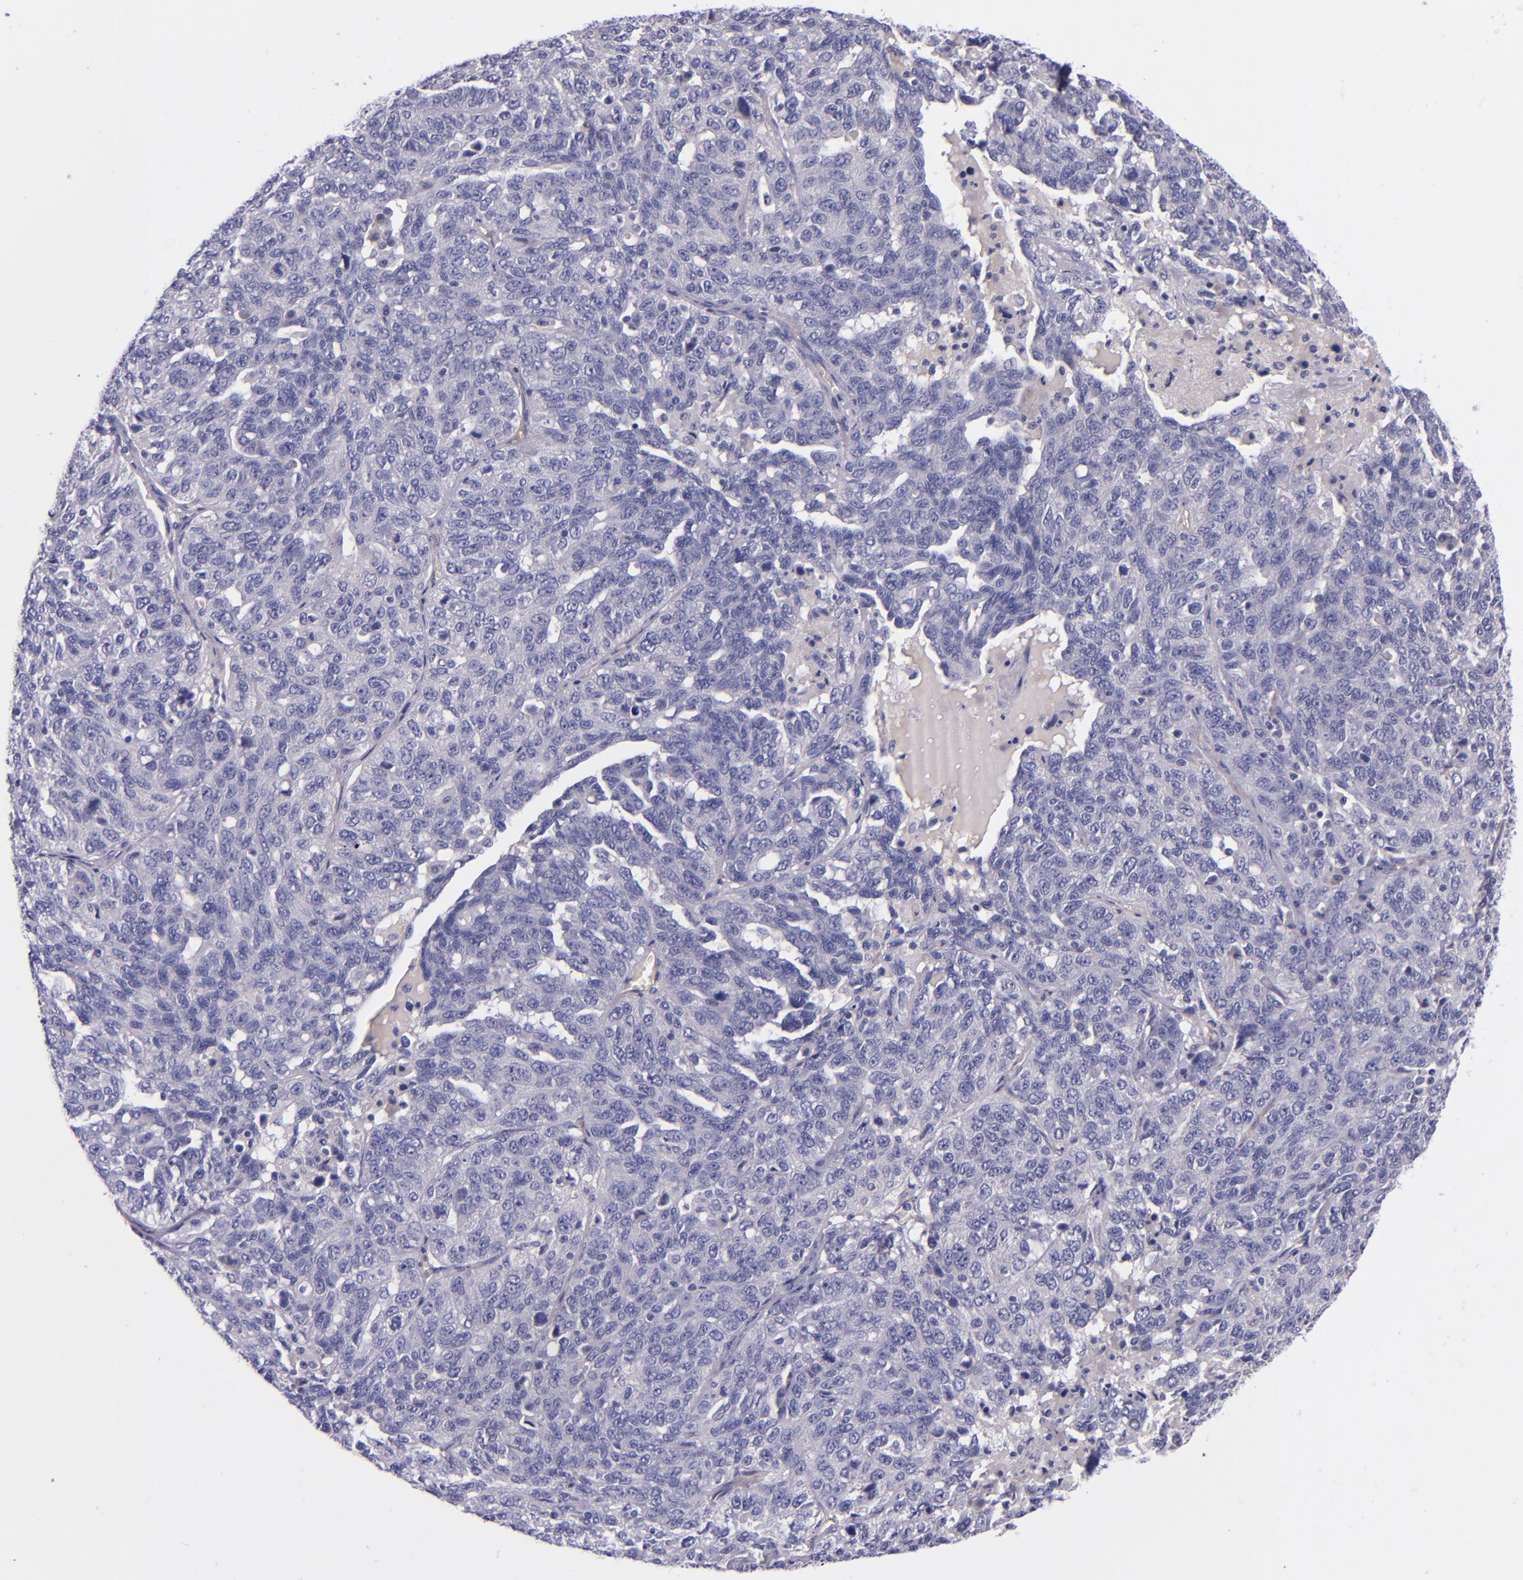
{"staining": {"intensity": "negative", "quantity": "none", "location": "none"}, "tissue": "ovarian cancer", "cell_type": "Tumor cells", "image_type": "cancer", "snomed": [{"axis": "morphology", "description": "Cystadenocarcinoma, serous, NOS"}, {"axis": "topography", "description": "Ovary"}], "caption": "There is no significant positivity in tumor cells of ovarian cancer.", "gene": "NOS3", "patient": {"sex": "female", "age": 71}}